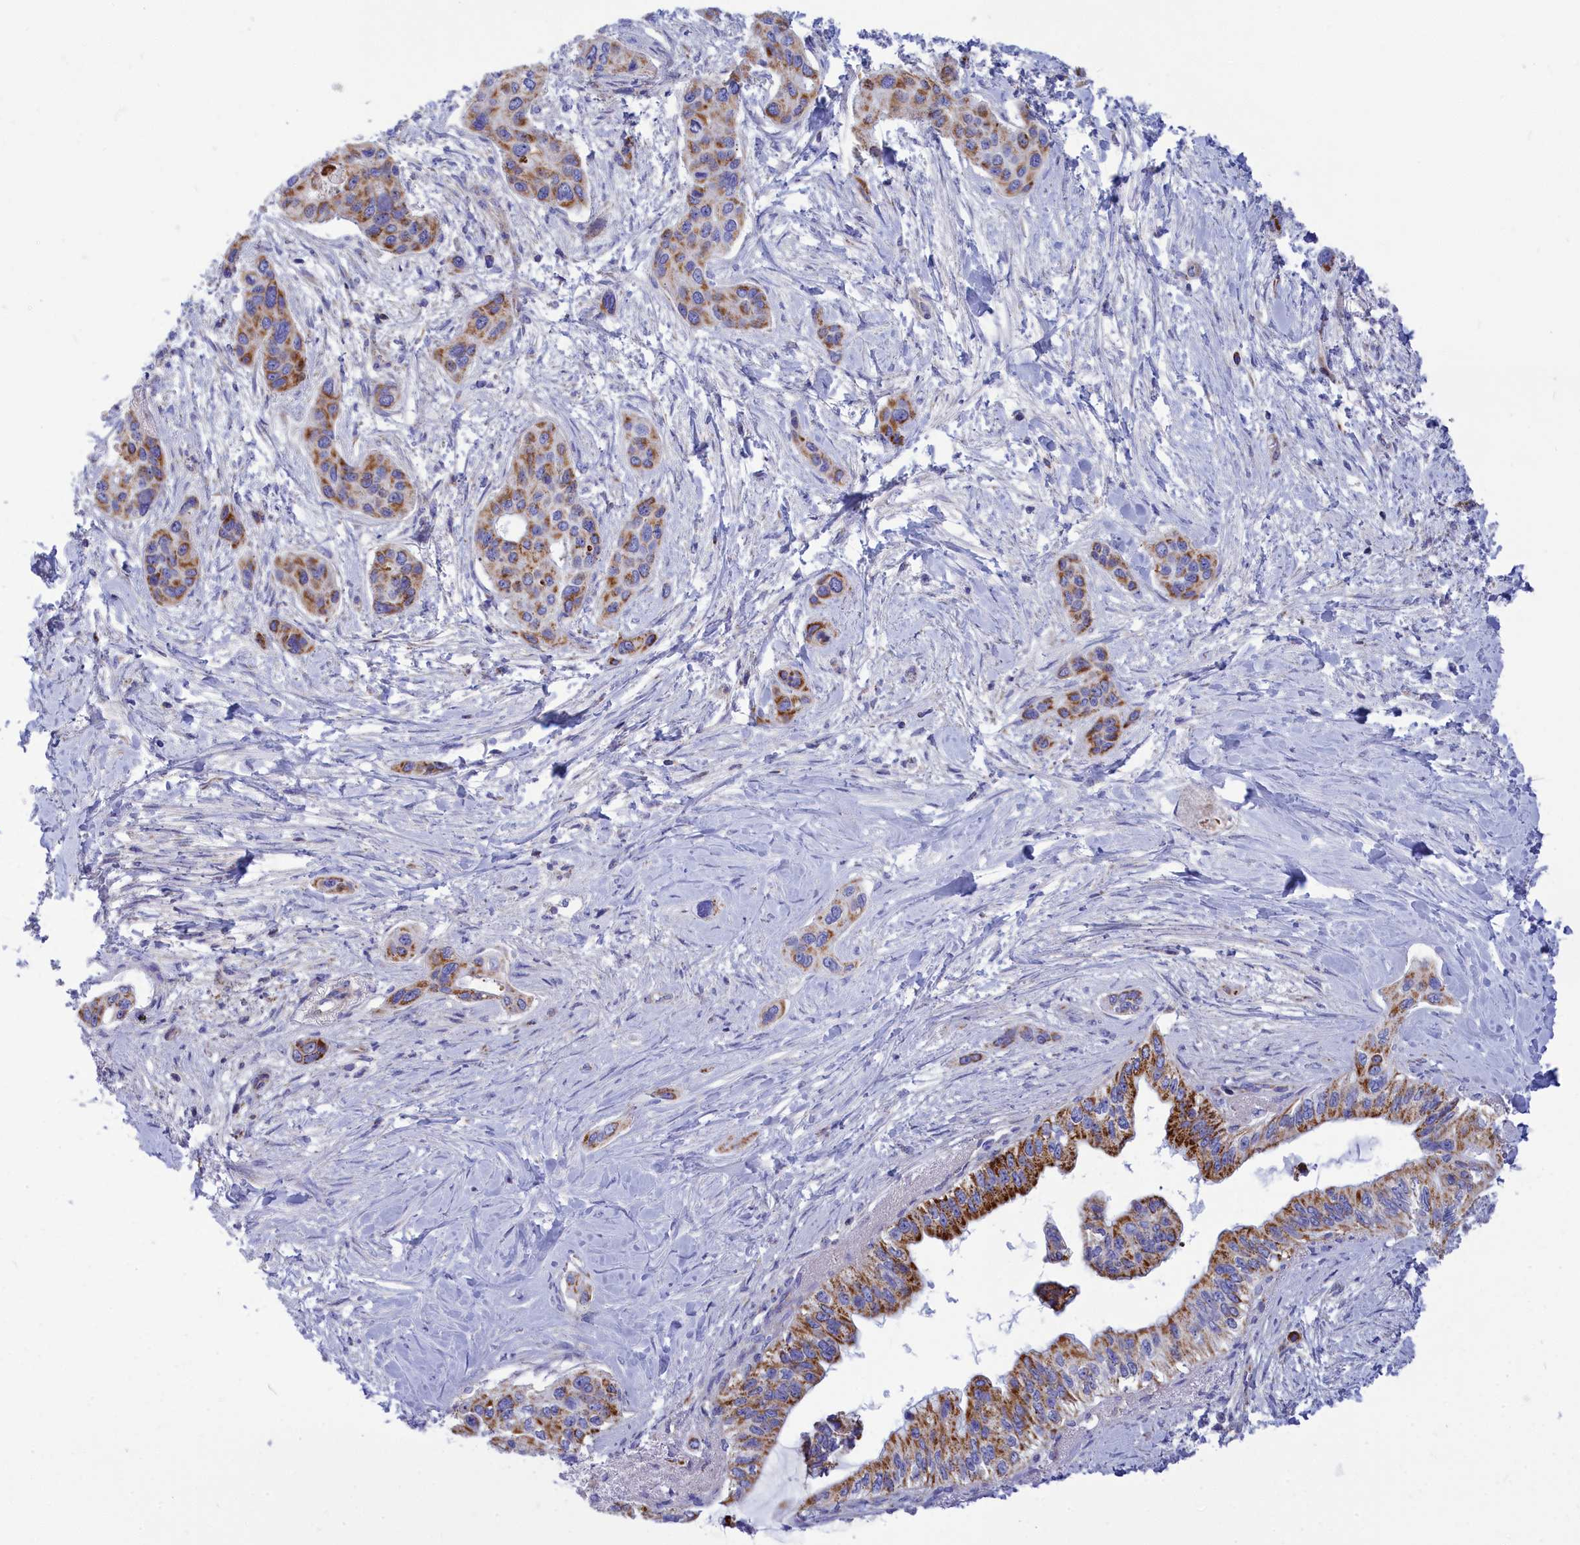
{"staining": {"intensity": "strong", "quantity": ">75%", "location": "cytoplasmic/membranous"}, "tissue": "pancreatic cancer", "cell_type": "Tumor cells", "image_type": "cancer", "snomed": [{"axis": "morphology", "description": "Adenocarcinoma, NOS"}, {"axis": "topography", "description": "Pancreas"}], "caption": "DAB (3,3'-diaminobenzidine) immunohistochemical staining of human pancreatic cancer (adenocarcinoma) demonstrates strong cytoplasmic/membranous protein expression in about >75% of tumor cells.", "gene": "CCRL2", "patient": {"sex": "male", "age": 72}}